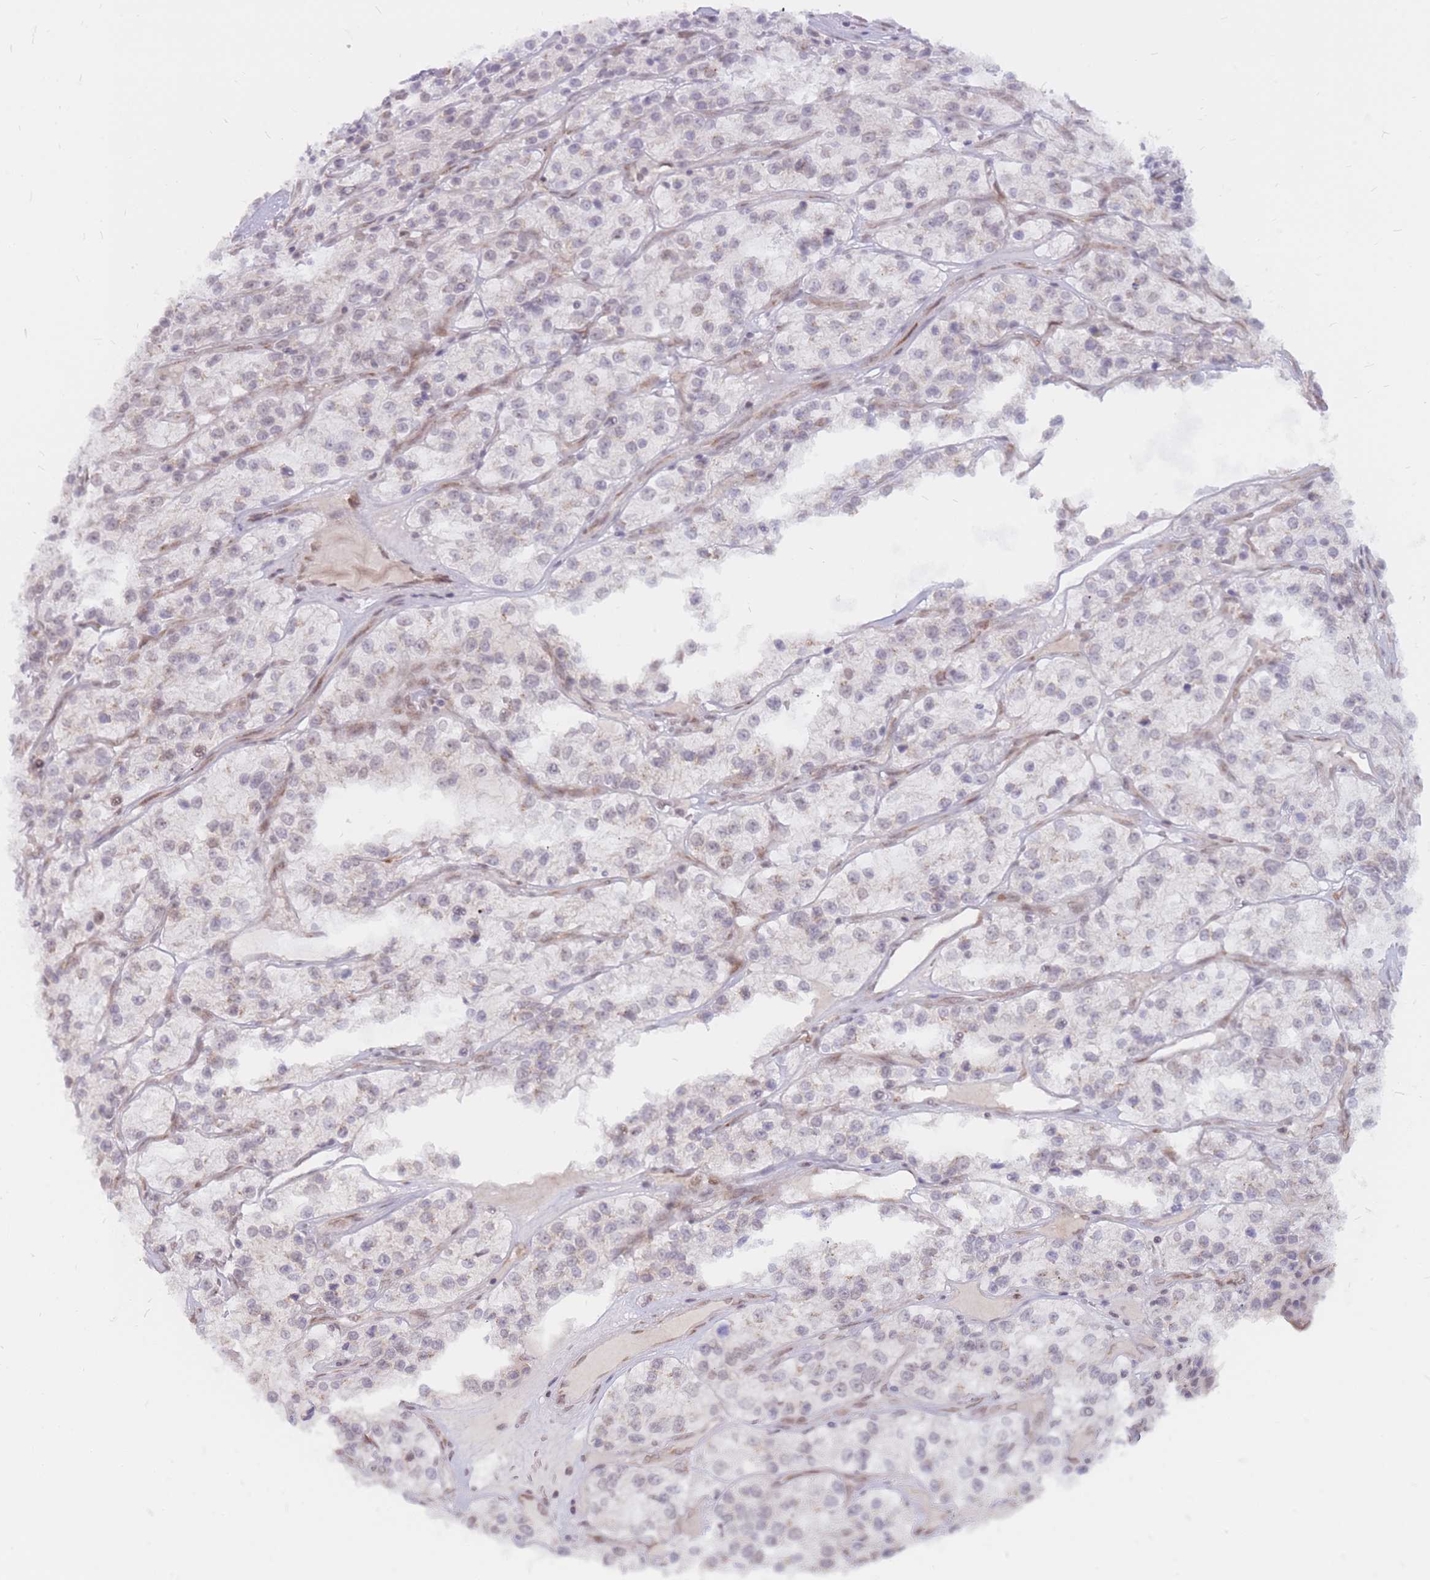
{"staining": {"intensity": "negative", "quantity": "none", "location": "none"}, "tissue": "renal cancer", "cell_type": "Tumor cells", "image_type": "cancer", "snomed": [{"axis": "morphology", "description": "Adenocarcinoma, NOS"}, {"axis": "topography", "description": "Kidney"}], "caption": "DAB (3,3'-diaminobenzidine) immunohistochemical staining of human renal cancer (adenocarcinoma) reveals no significant expression in tumor cells.", "gene": "ADD2", "patient": {"sex": "female", "age": 57}}